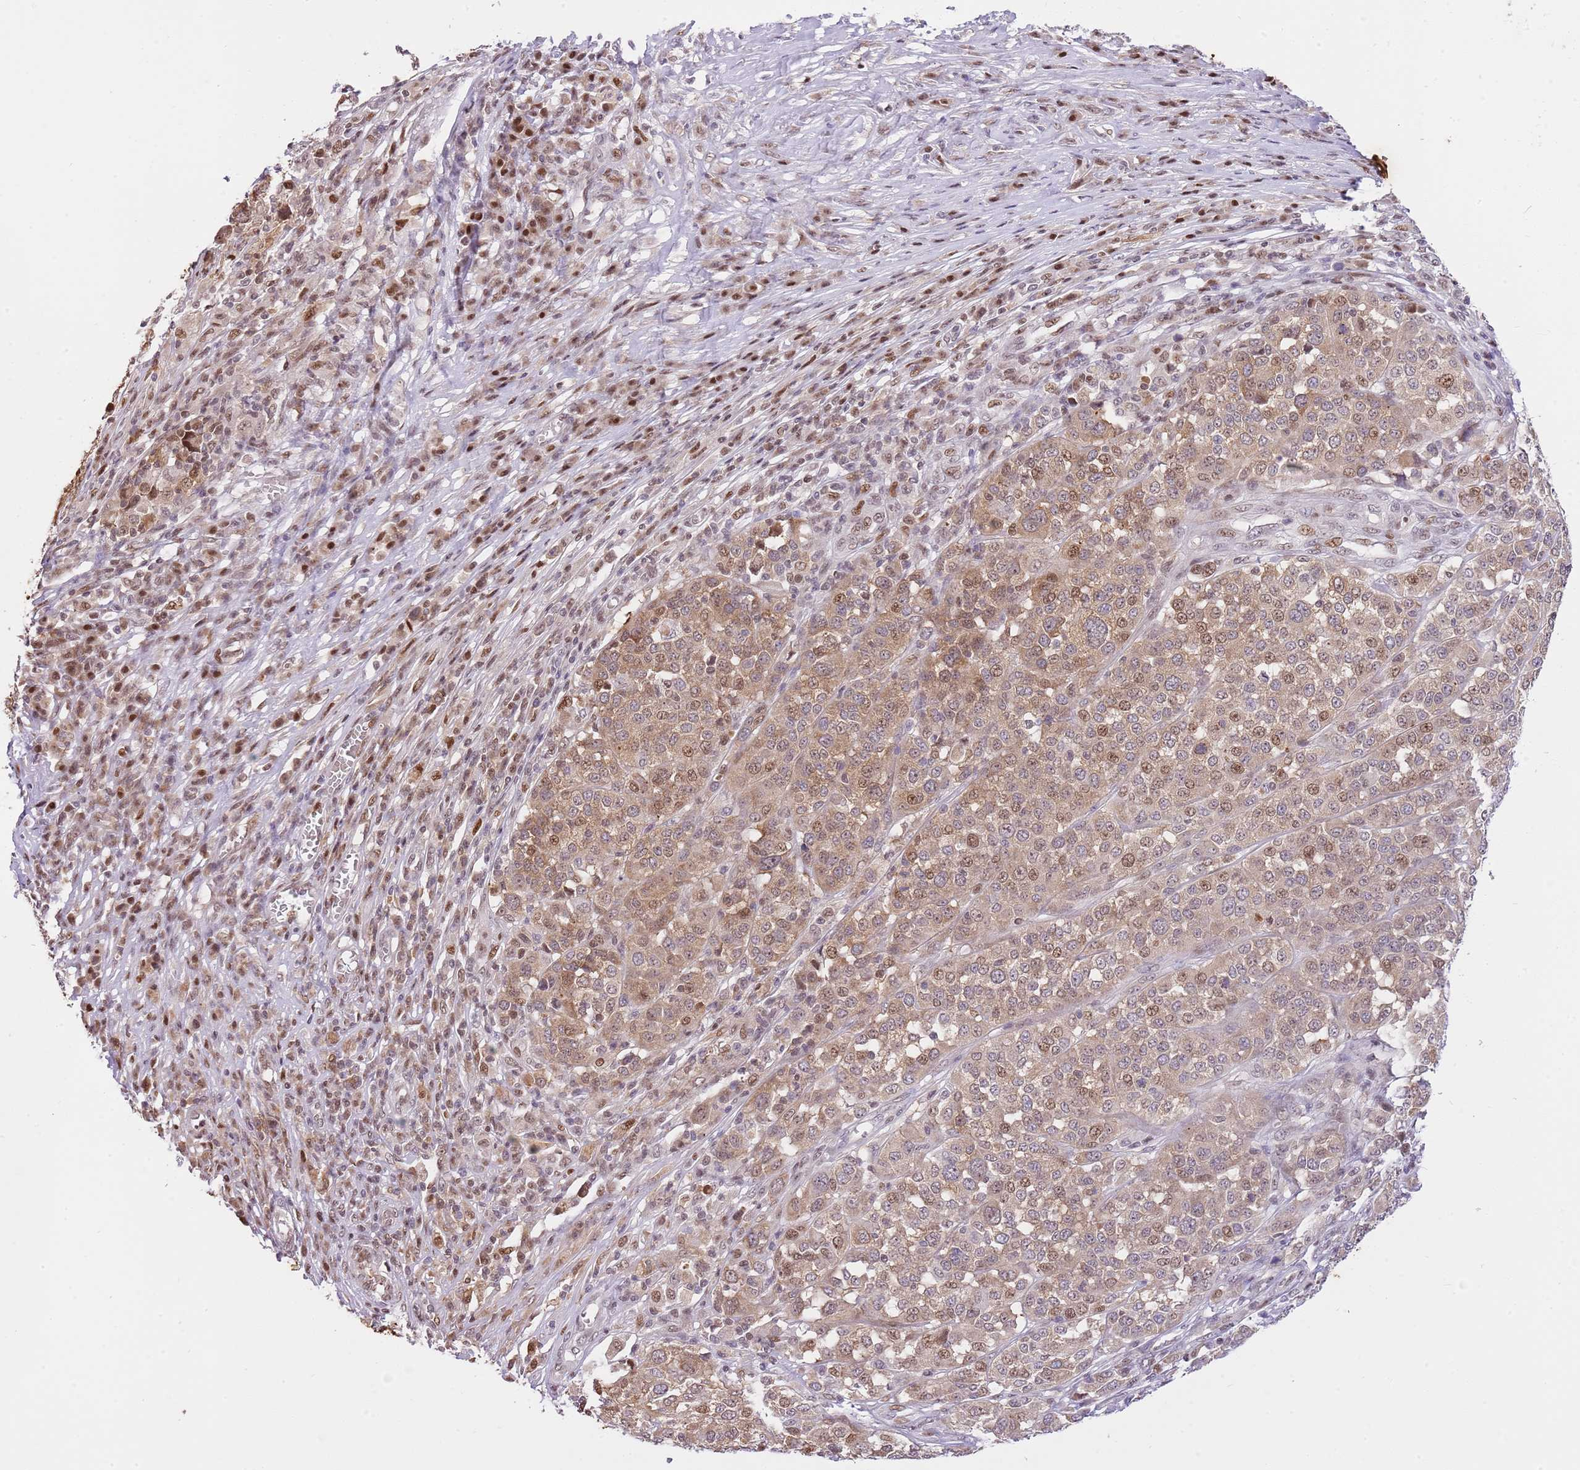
{"staining": {"intensity": "moderate", "quantity": "25%-75%", "location": "cytoplasmic/membranous,nuclear"}, "tissue": "melanoma", "cell_type": "Tumor cells", "image_type": "cancer", "snomed": [{"axis": "morphology", "description": "Malignant melanoma, Metastatic site"}, {"axis": "topography", "description": "Lymph node"}], "caption": "Human malignant melanoma (metastatic site) stained with a brown dye displays moderate cytoplasmic/membranous and nuclear positive positivity in approximately 25%-75% of tumor cells.", "gene": "RFK", "patient": {"sex": "male", "age": 44}}